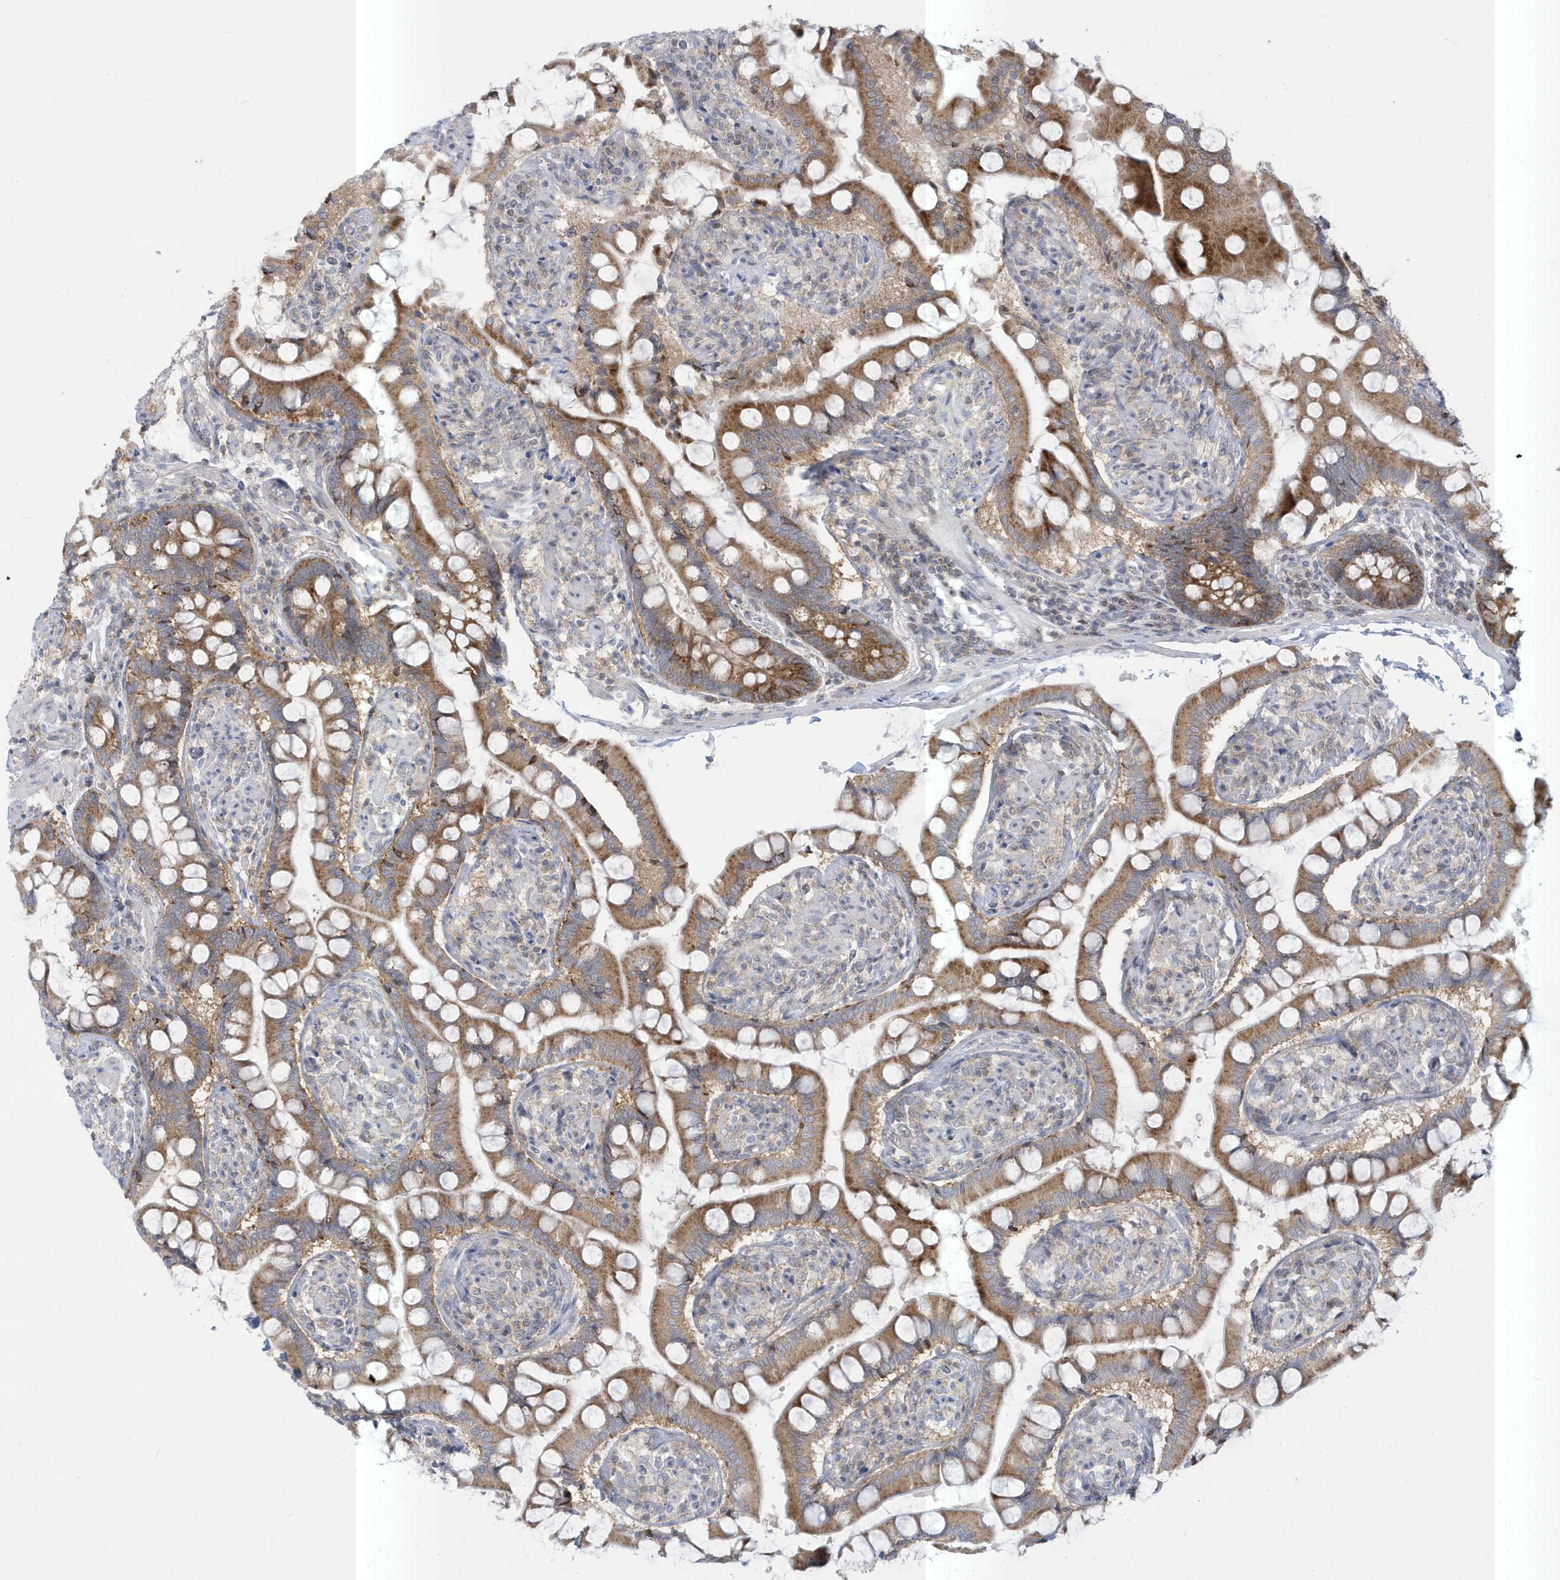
{"staining": {"intensity": "moderate", "quantity": ">75%", "location": "cytoplasmic/membranous"}, "tissue": "small intestine", "cell_type": "Glandular cells", "image_type": "normal", "snomed": [{"axis": "morphology", "description": "Normal tissue, NOS"}, {"axis": "topography", "description": "Small intestine"}], "caption": "Glandular cells display medium levels of moderate cytoplasmic/membranous positivity in approximately >75% of cells in unremarkable small intestine. The staining was performed using DAB (3,3'-diaminobenzidine) to visualize the protein expression in brown, while the nuclei were stained in blue with hematoxylin (Magnification: 20x).", "gene": "SLAMF9", "patient": {"sex": "male", "age": 41}}